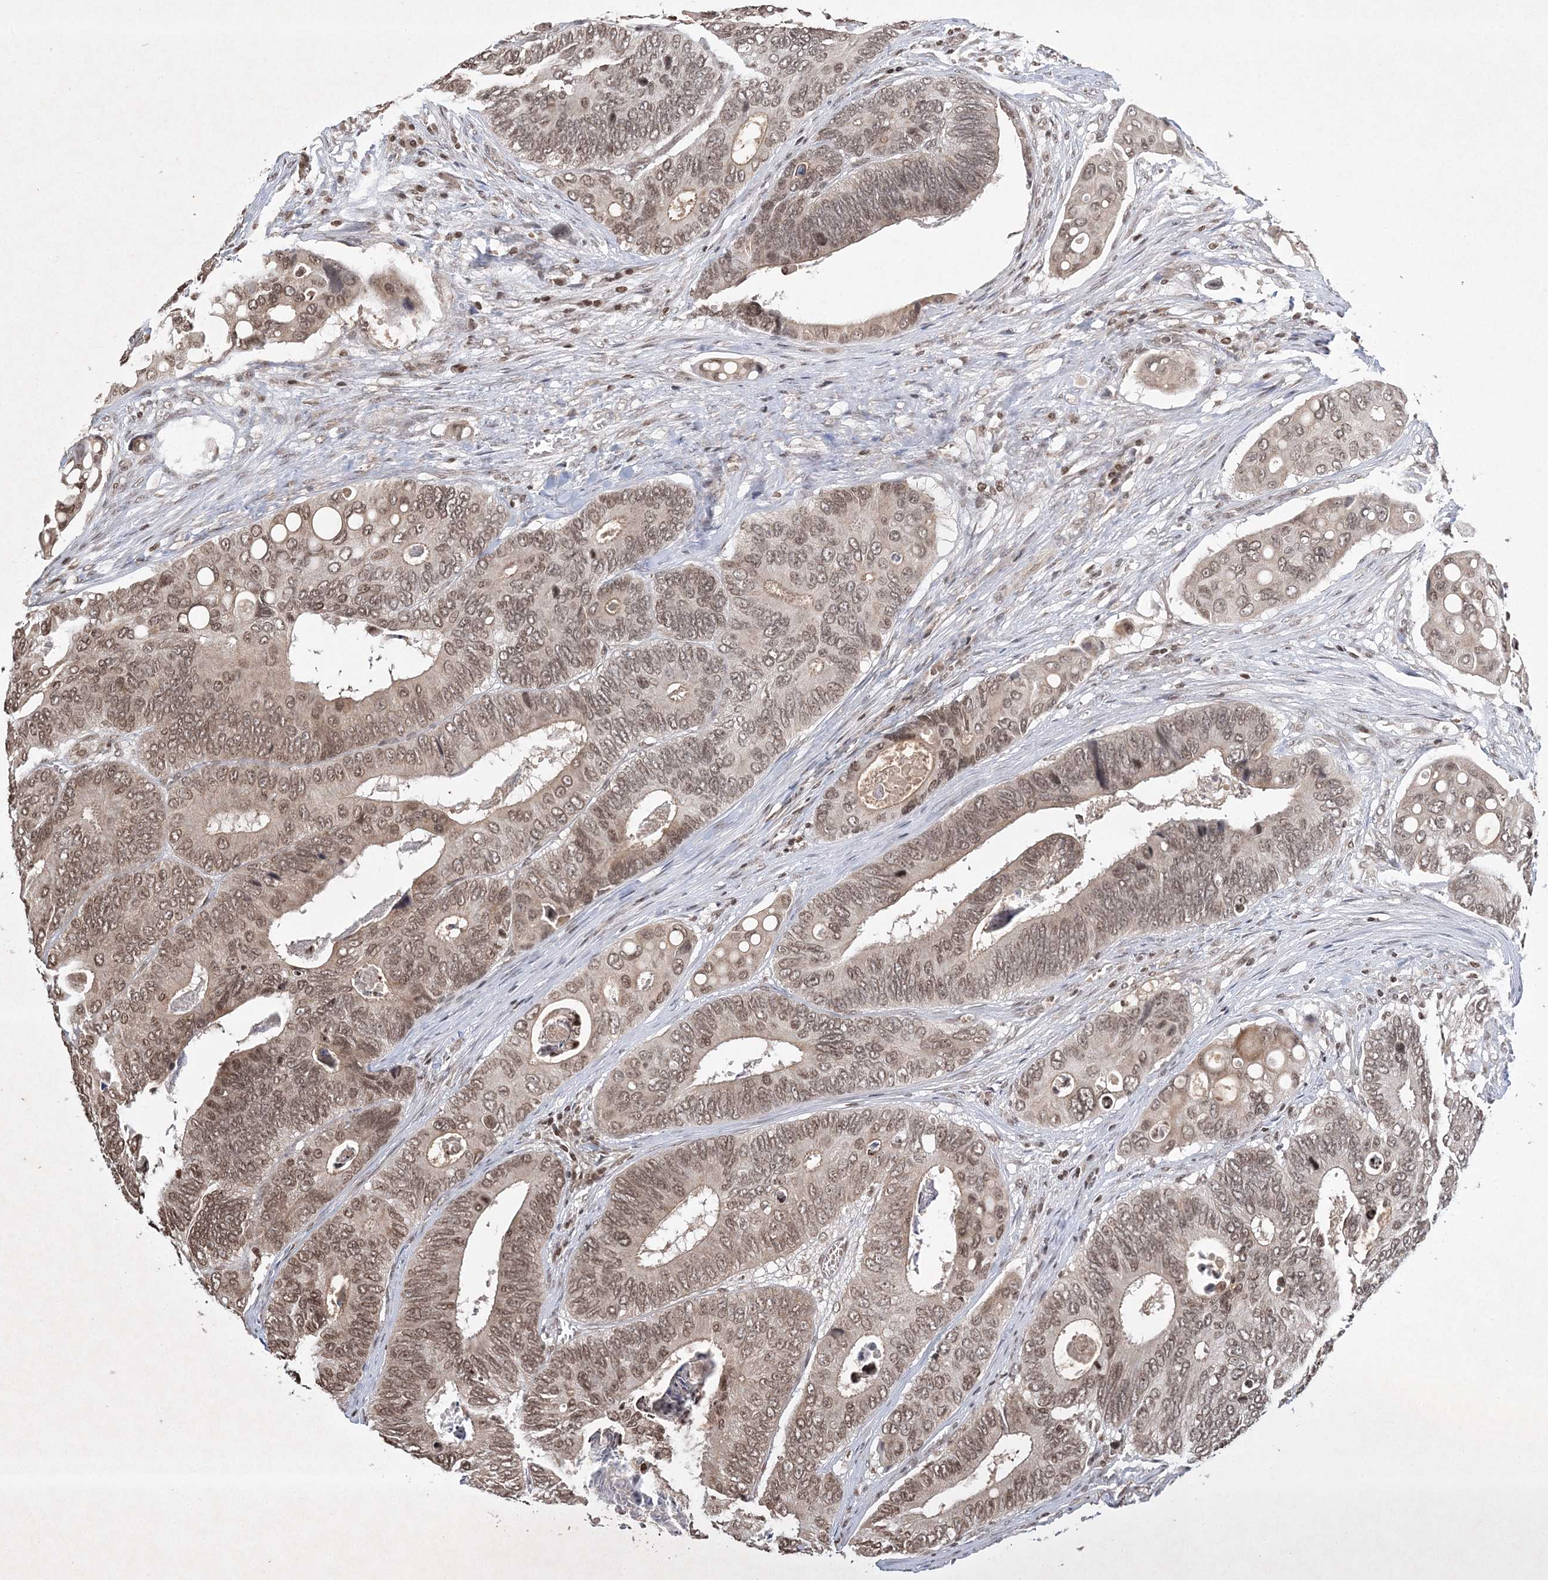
{"staining": {"intensity": "moderate", "quantity": ">75%", "location": "nuclear"}, "tissue": "colorectal cancer", "cell_type": "Tumor cells", "image_type": "cancer", "snomed": [{"axis": "morphology", "description": "Inflammation, NOS"}, {"axis": "morphology", "description": "Adenocarcinoma, NOS"}, {"axis": "topography", "description": "Colon"}], "caption": "Brown immunohistochemical staining in human colorectal cancer exhibits moderate nuclear staining in about >75% of tumor cells.", "gene": "NEDD9", "patient": {"sex": "male", "age": 72}}